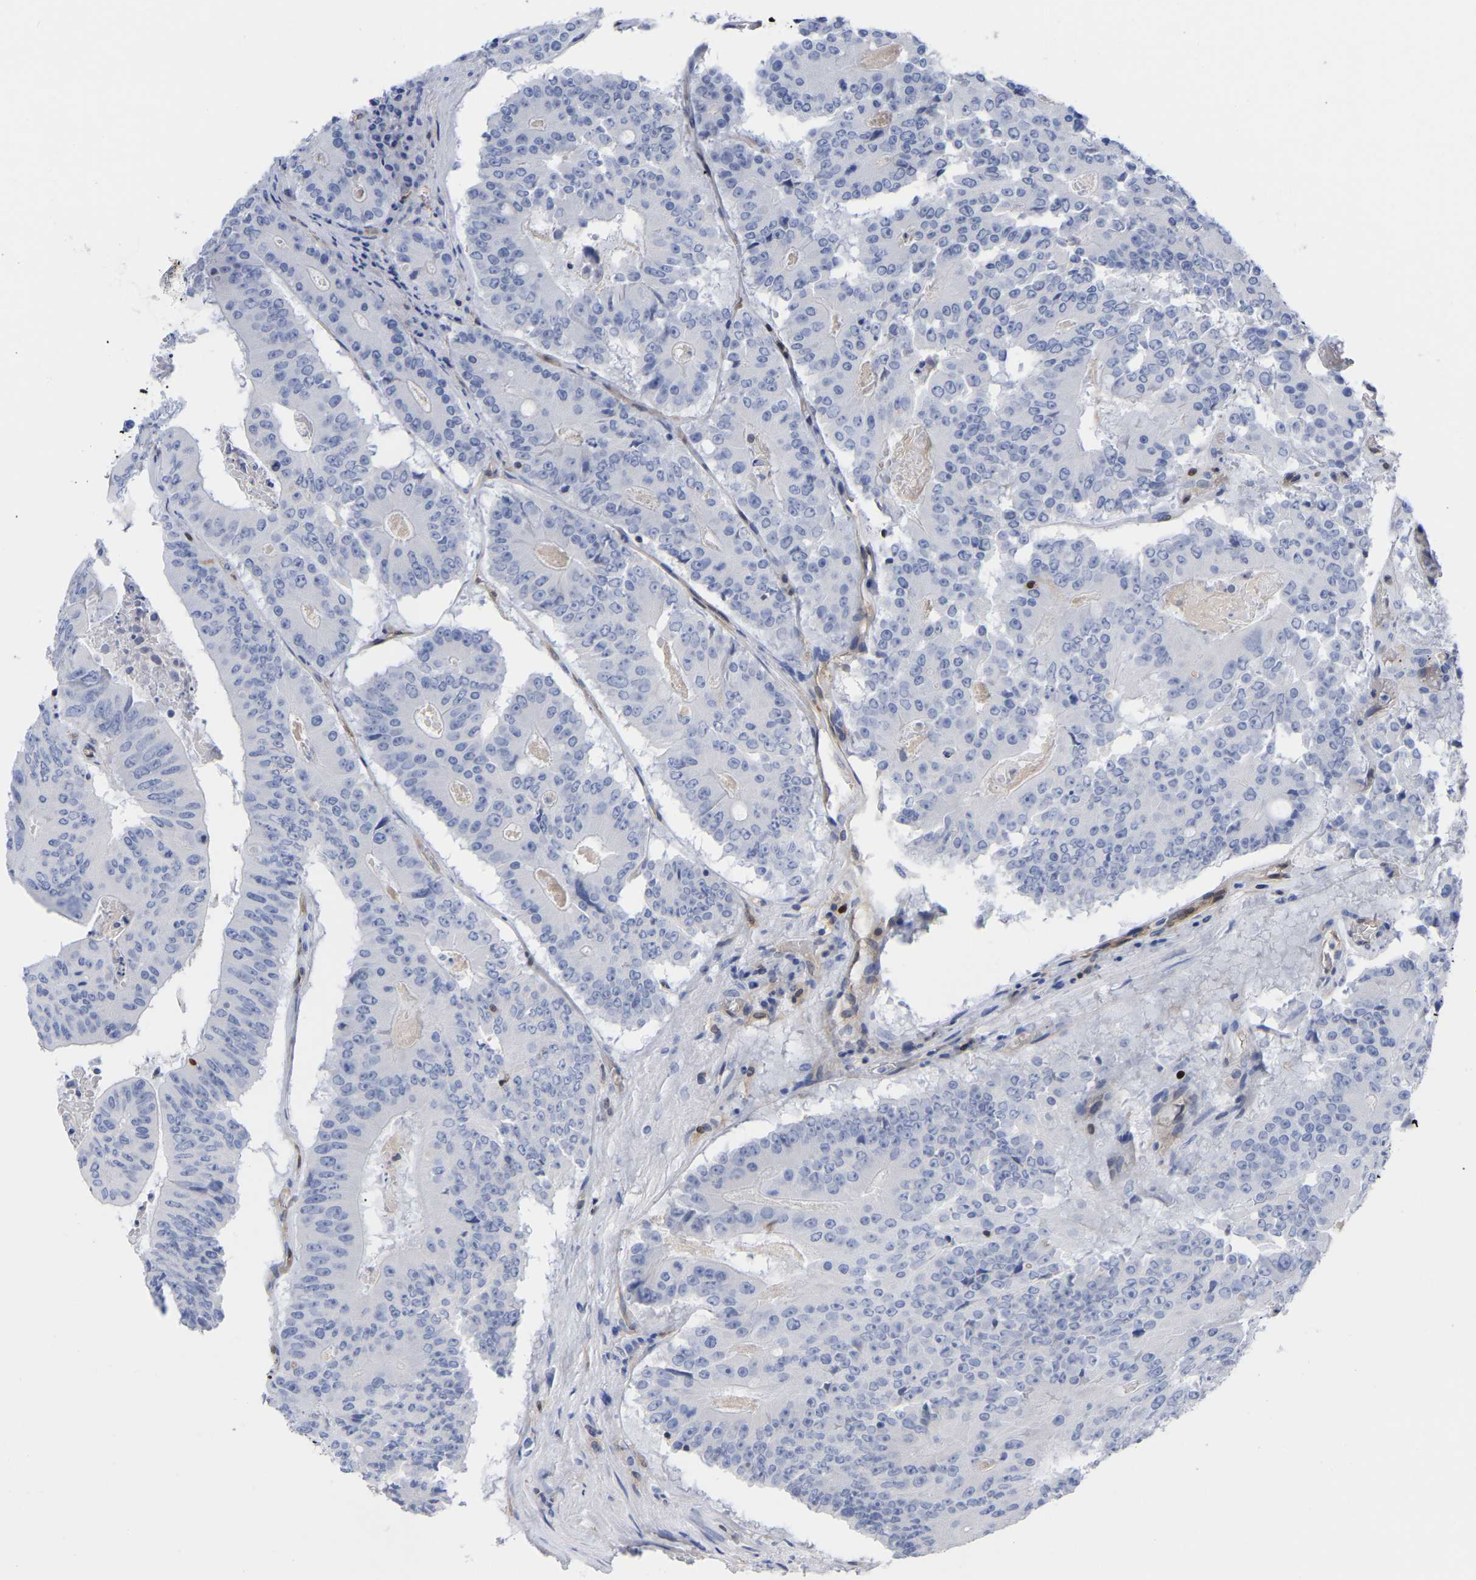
{"staining": {"intensity": "negative", "quantity": "none", "location": "none"}, "tissue": "colorectal cancer", "cell_type": "Tumor cells", "image_type": "cancer", "snomed": [{"axis": "morphology", "description": "Adenocarcinoma, NOS"}, {"axis": "topography", "description": "Colon"}], "caption": "A micrograph of colorectal adenocarcinoma stained for a protein displays no brown staining in tumor cells. (DAB (3,3'-diaminobenzidine) immunohistochemistry visualized using brightfield microscopy, high magnification).", "gene": "GIMAP4", "patient": {"sex": "male", "age": 87}}